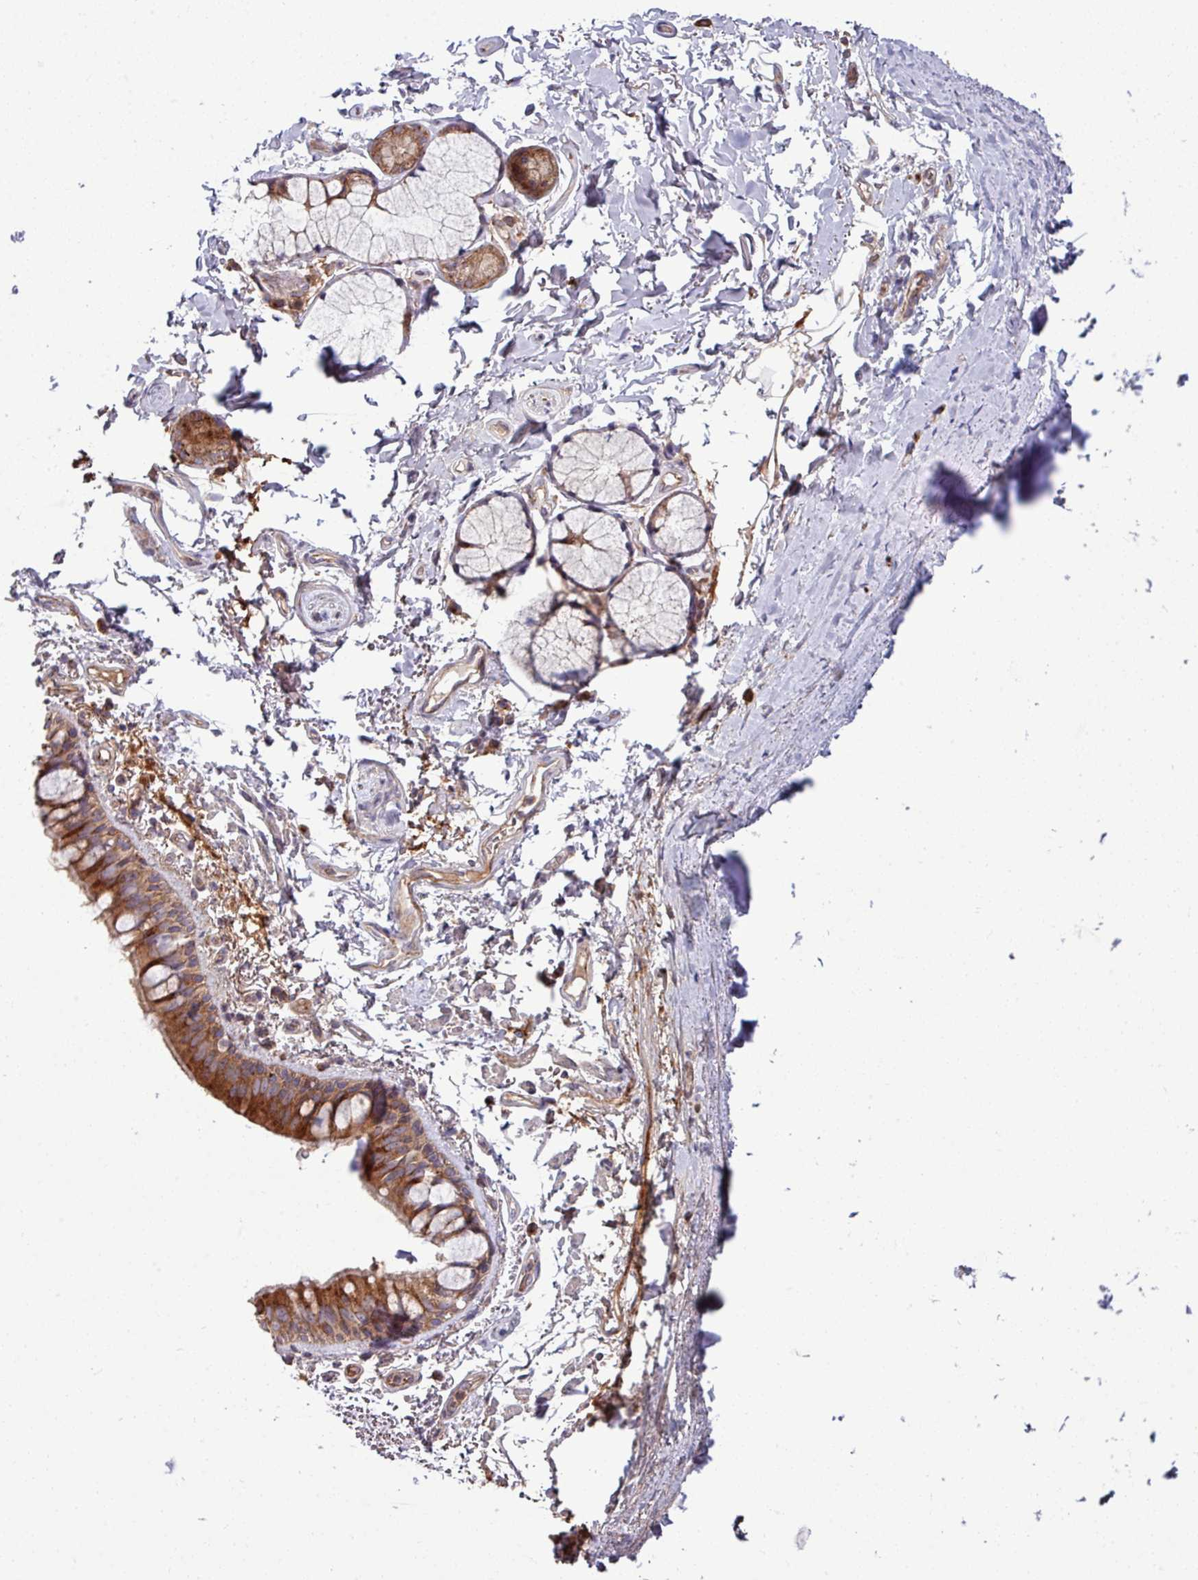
{"staining": {"intensity": "strong", "quantity": ">75%", "location": "cytoplasmic/membranous"}, "tissue": "bronchus", "cell_type": "Respiratory epithelial cells", "image_type": "normal", "snomed": [{"axis": "morphology", "description": "Normal tissue, NOS"}, {"axis": "topography", "description": "Bronchus"}], "caption": "High-power microscopy captured an immunohistochemistry histopathology image of normal bronchus, revealing strong cytoplasmic/membranous positivity in approximately >75% of respiratory epithelial cells.", "gene": "LSM12", "patient": {"sex": "male", "age": 70}}